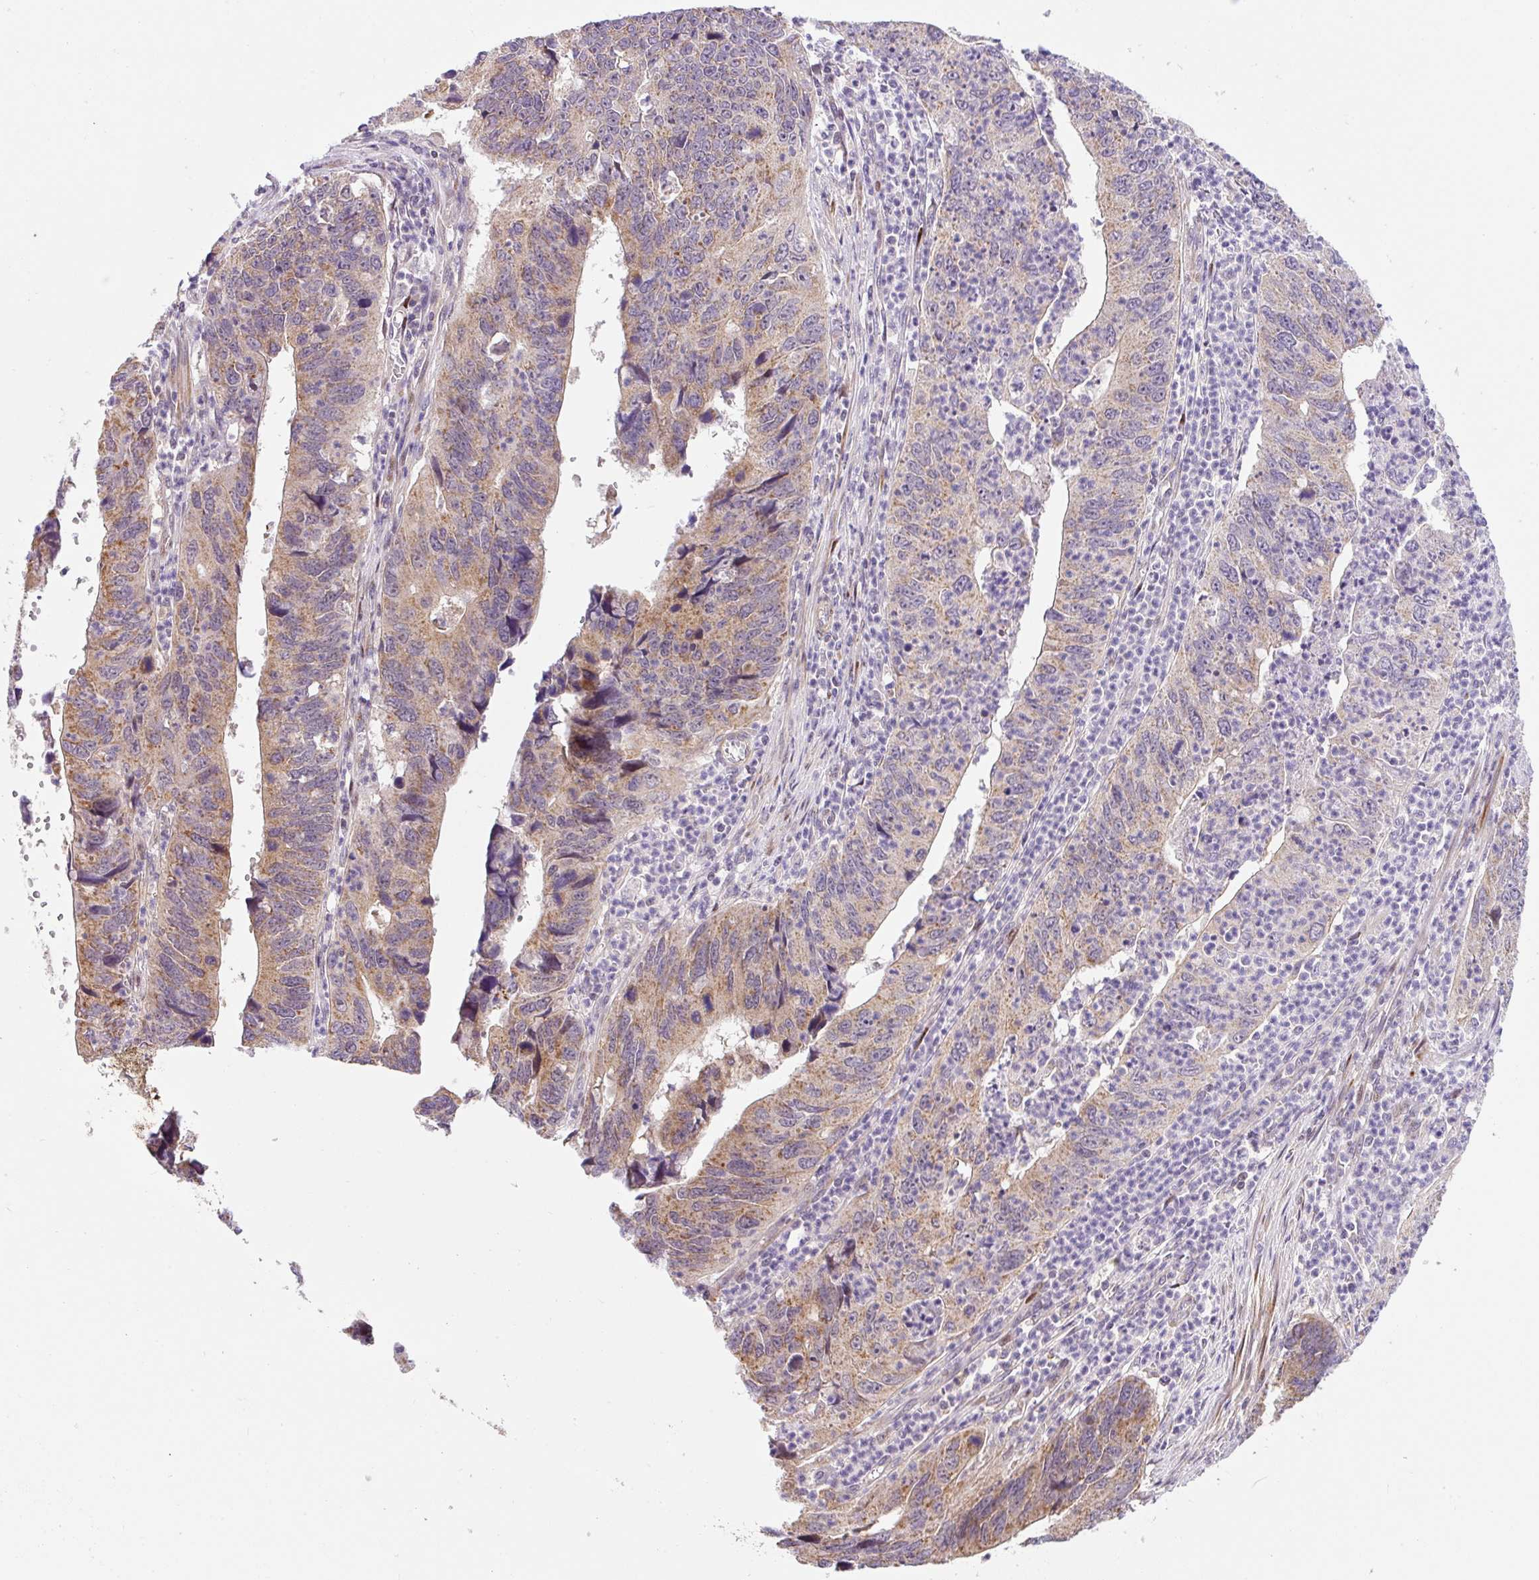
{"staining": {"intensity": "moderate", "quantity": "25%-75%", "location": "cytoplasmic/membranous"}, "tissue": "stomach cancer", "cell_type": "Tumor cells", "image_type": "cancer", "snomed": [{"axis": "morphology", "description": "Adenocarcinoma, NOS"}, {"axis": "topography", "description": "Stomach"}], "caption": "Tumor cells demonstrate medium levels of moderate cytoplasmic/membranous staining in approximately 25%-75% of cells in human adenocarcinoma (stomach).", "gene": "SARS2", "patient": {"sex": "male", "age": 59}}